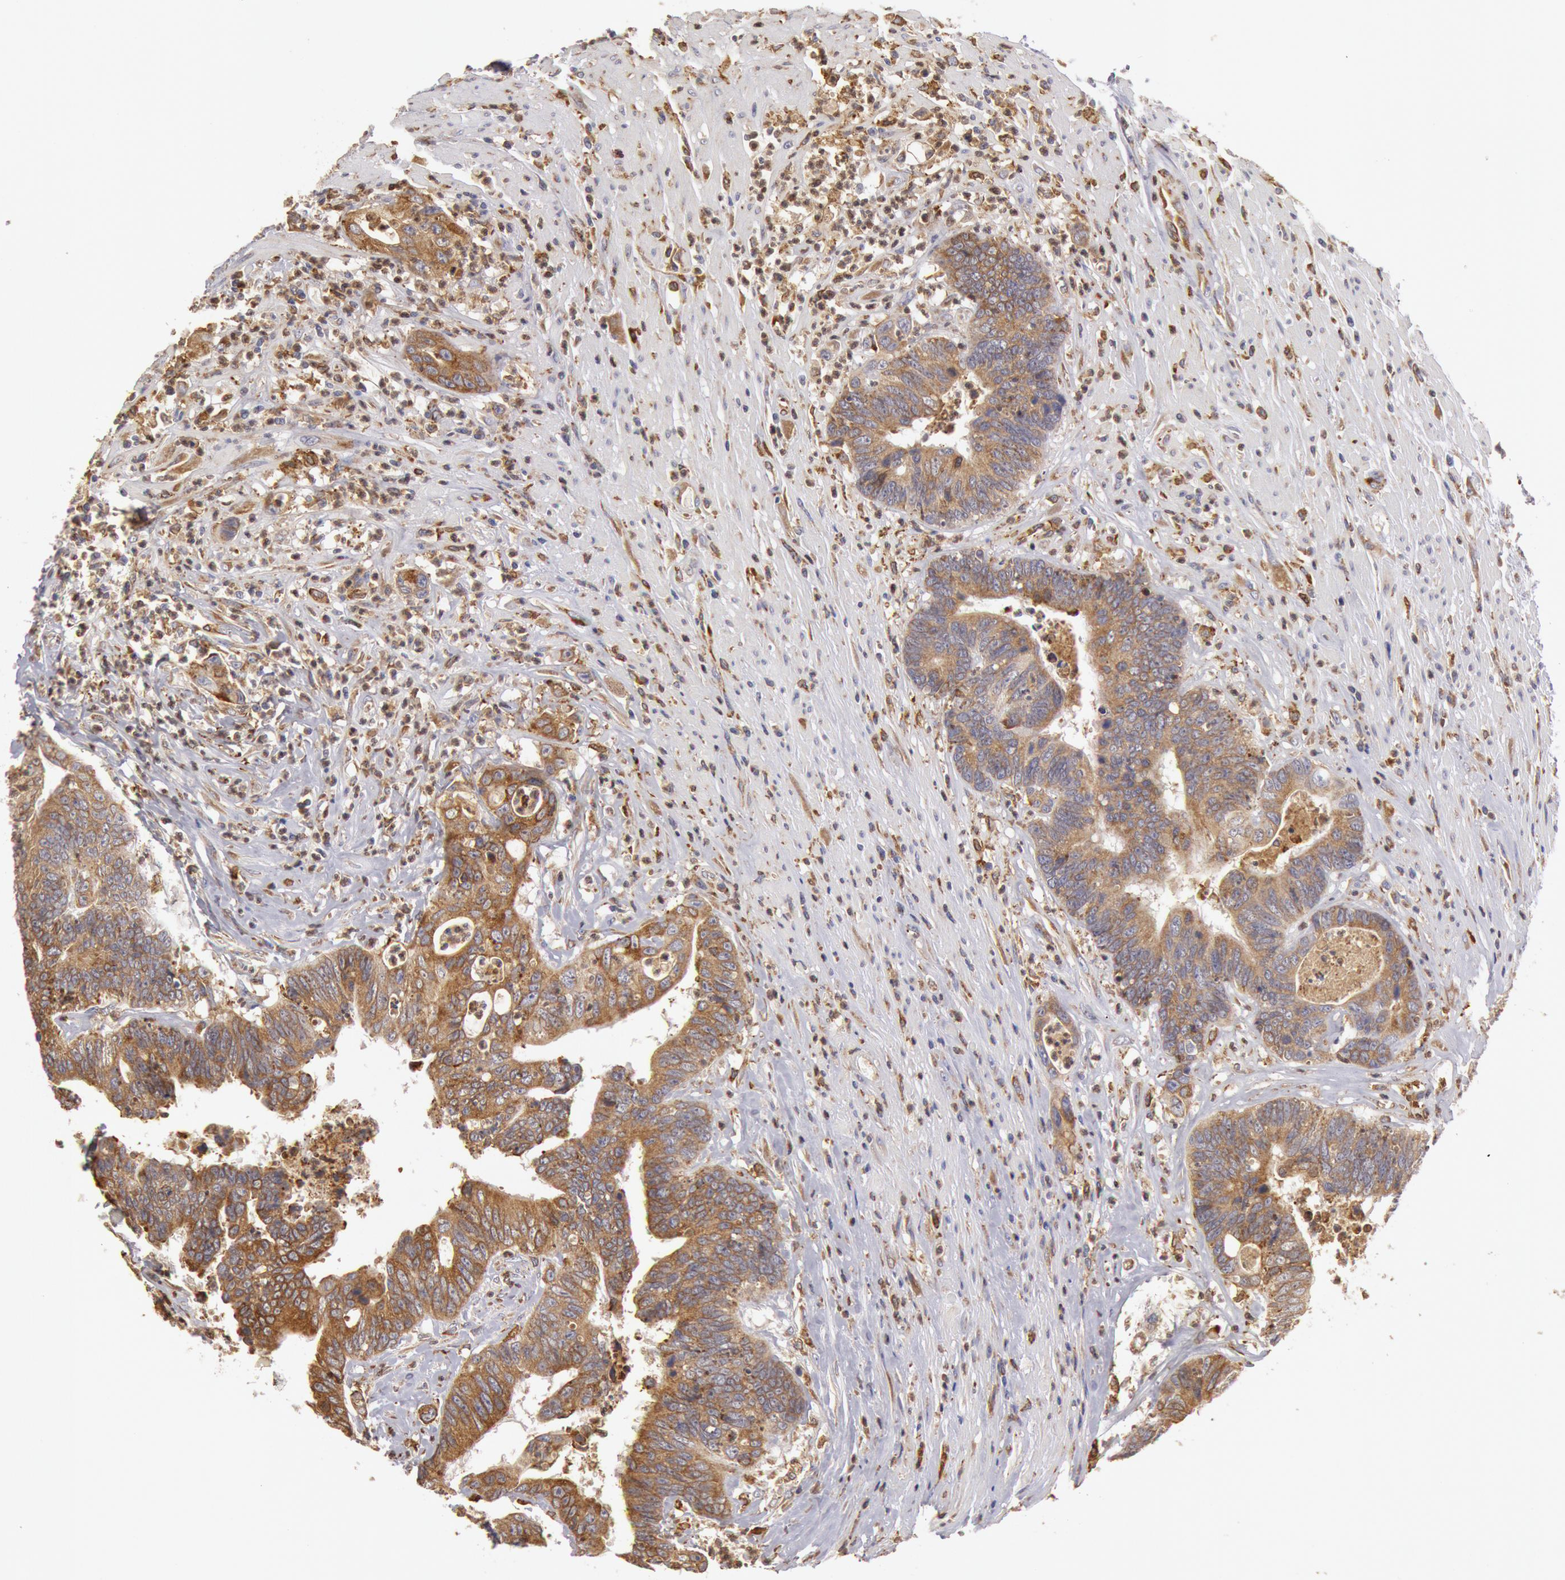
{"staining": {"intensity": "moderate", "quantity": ">75%", "location": "cytoplasmic/membranous"}, "tissue": "colorectal cancer", "cell_type": "Tumor cells", "image_type": "cancer", "snomed": [{"axis": "morphology", "description": "Adenocarcinoma, NOS"}, {"axis": "topography", "description": "Rectum"}], "caption": "Brown immunohistochemical staining in human colorectal adenocarcinoma reveals moderate cytoplasmic/membranous staining in about >75% of tumor cells.", "gene": "ERP44", "patient": {"sex": "female", "age": 65}}